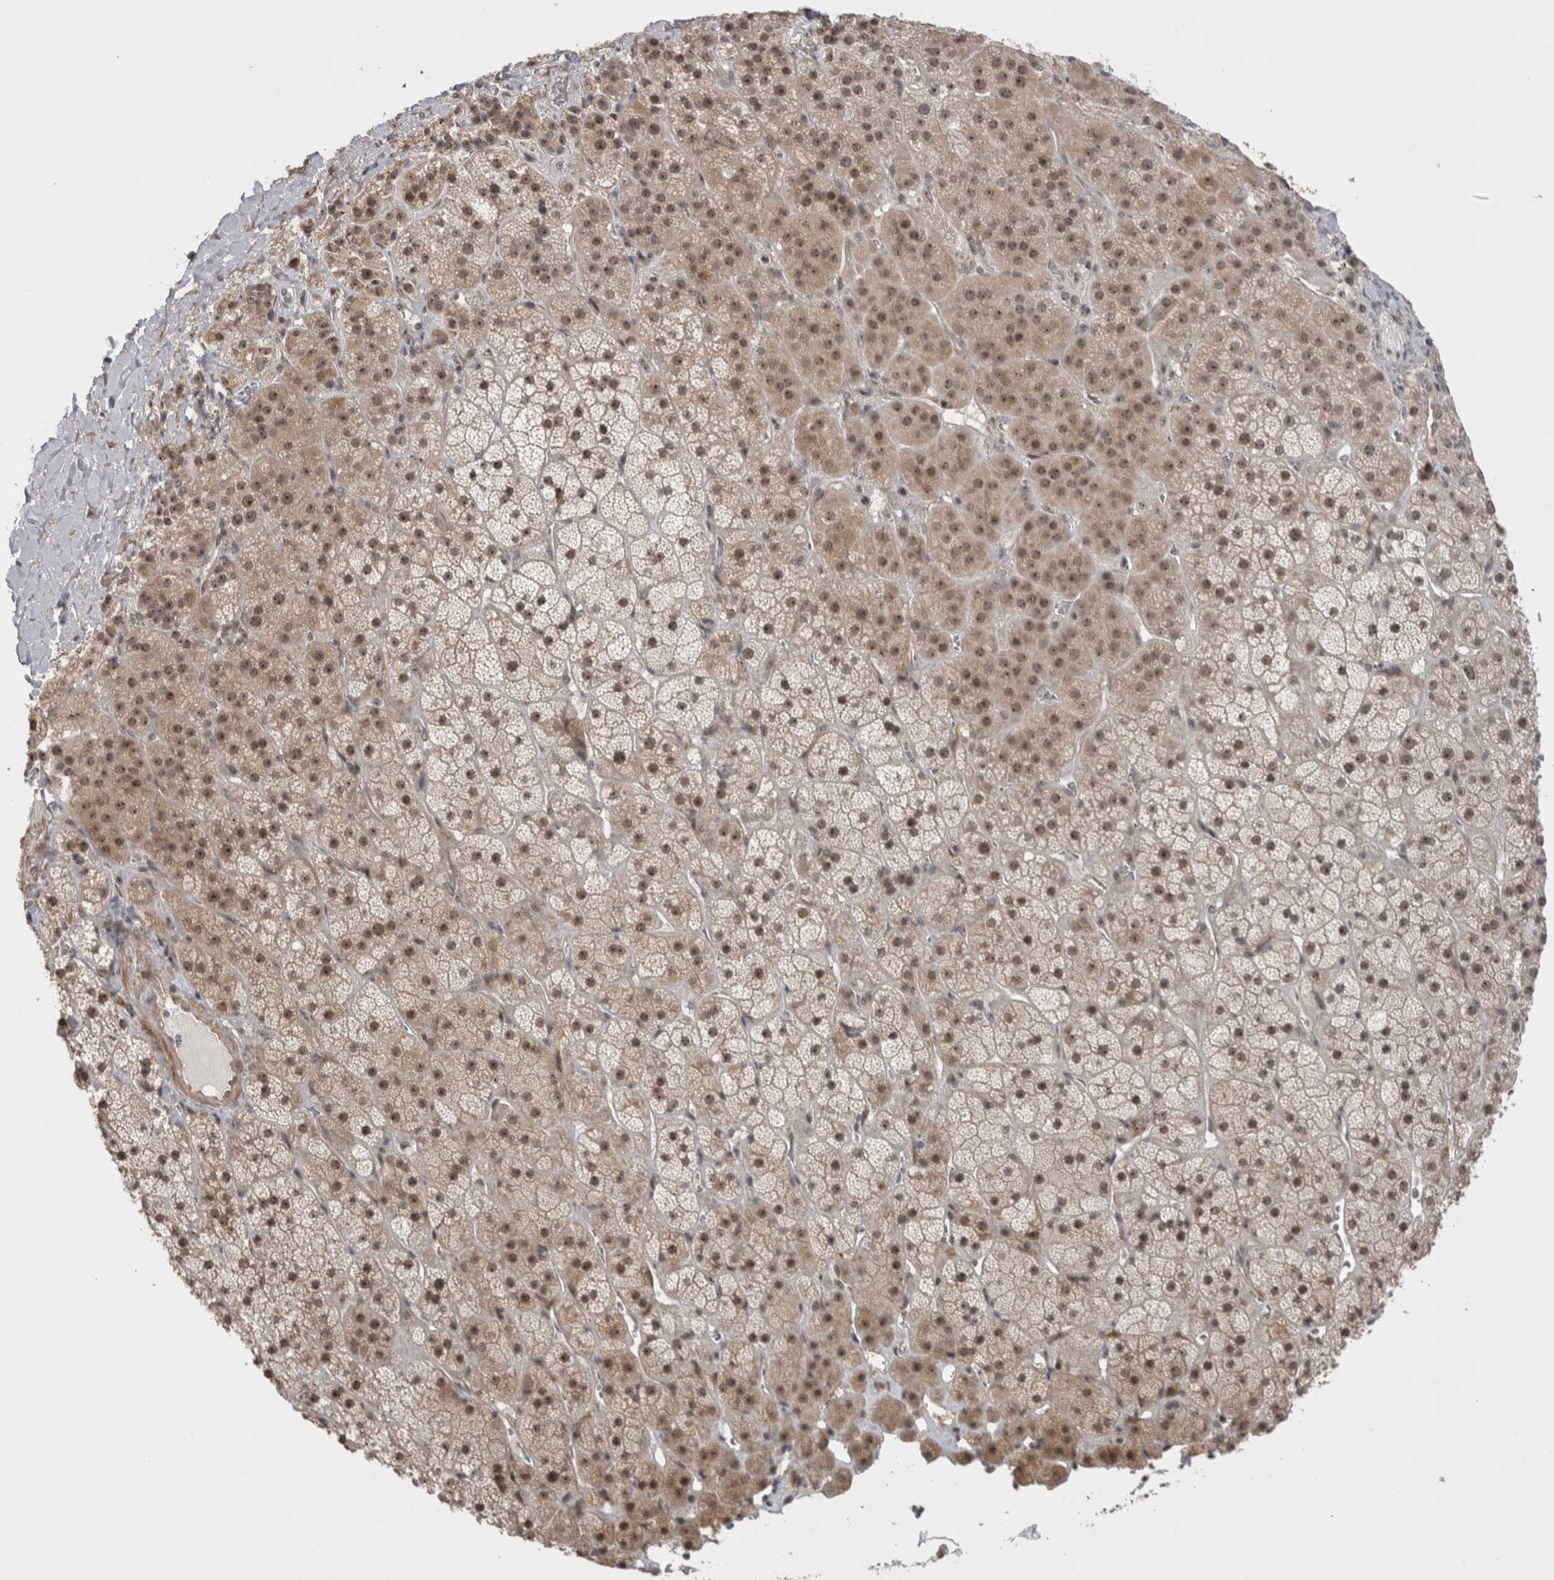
{"staining": {"intensity": "moderate", "quantity": ">75%", "location": "cytoplasmic/membranous,nuclear"}, "tissue": "adrenal gland", "cell_type": "Glandular cells", "image_type": "normal", "snomed": [{"axis": "morphology", "description": "Normal tissue, NOS"}, {"axis": "topography", "description": "Adrenal gland"}], "caption": "DAB (3,3'-diaminobenzidine) immunohistochemical staining of normal human adrenal gland demonstrates moderate cytoplasmic/membranous,nuclear protein expression in about >75% of glandular cells.", "gene": "EXOSC4", "patient": {"sex": "male", "age": 57}}